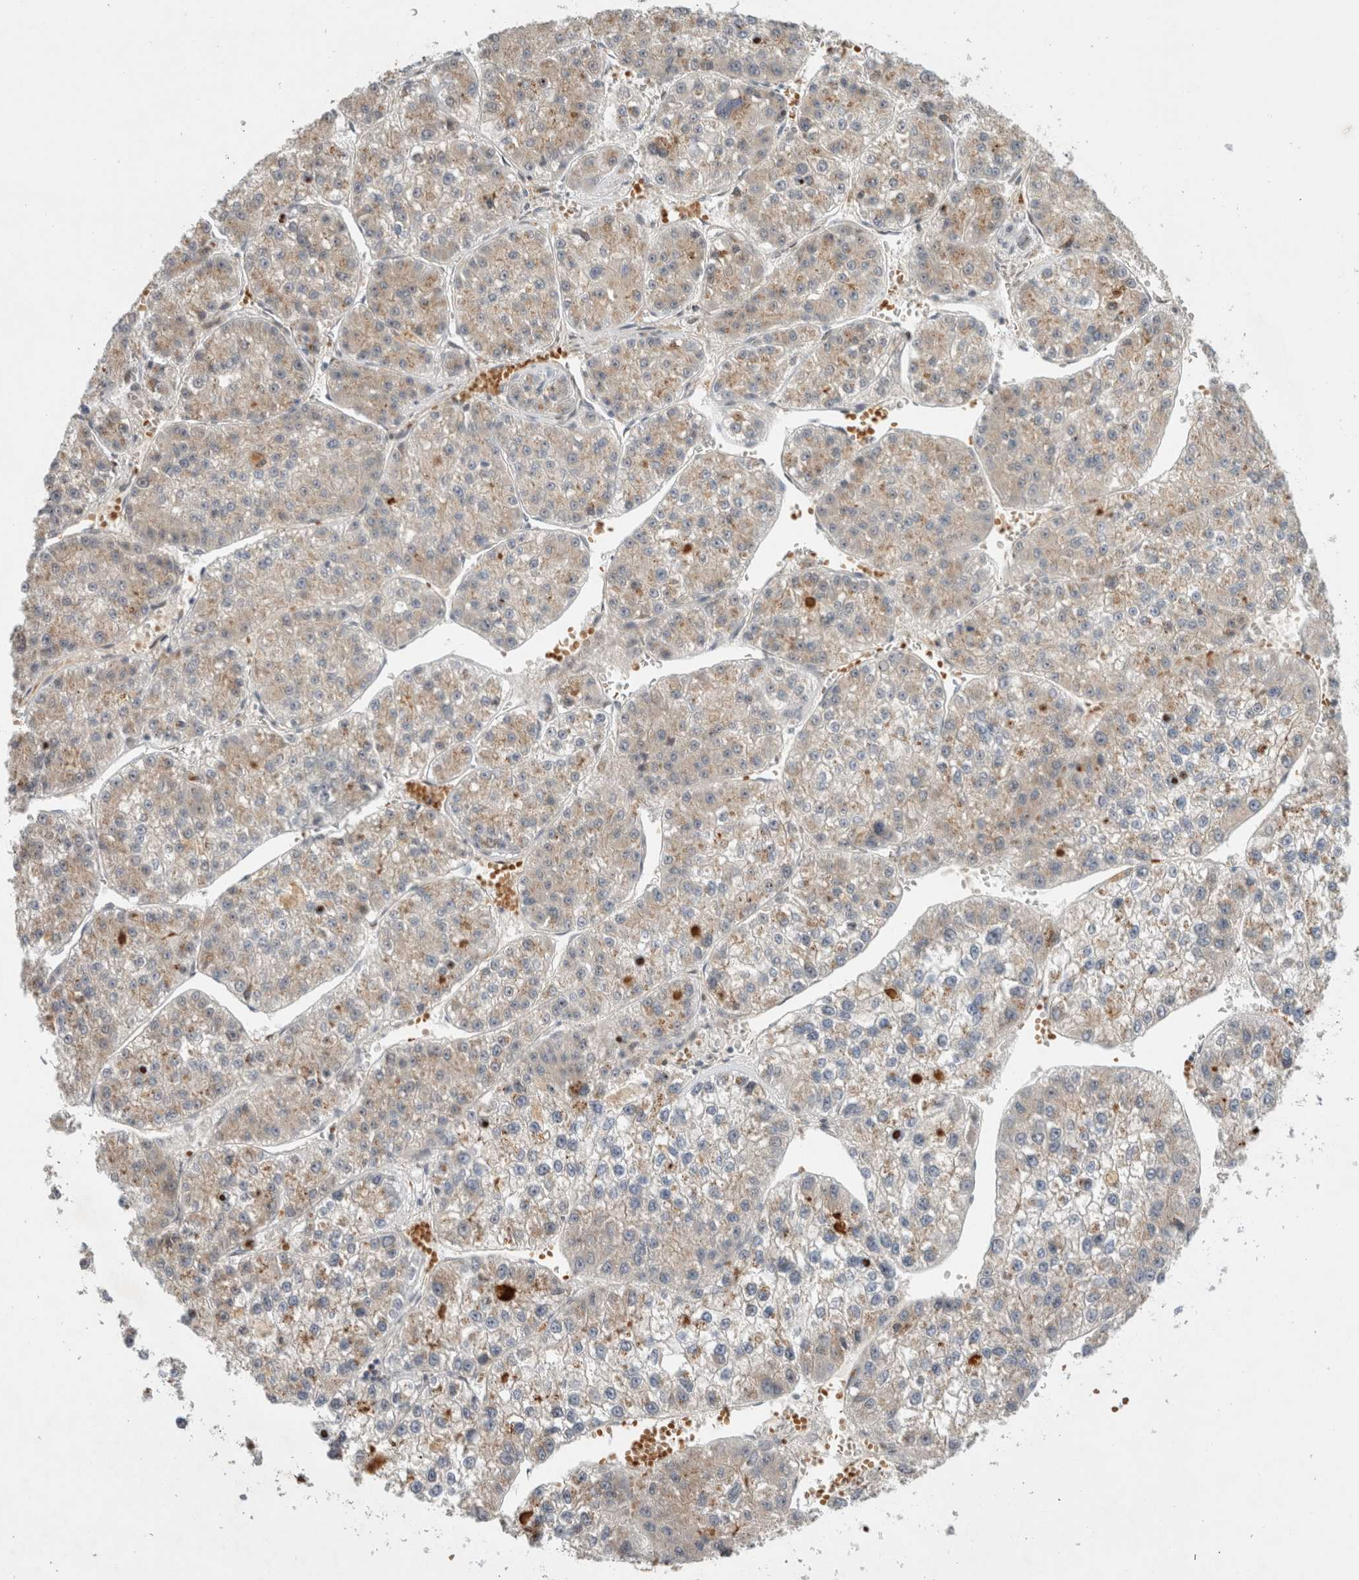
{"staining": {"intensity": "weak", "quantity": "25%-75%", "location": "cytoplasmic/membranous"}, "tissue": "liver cancer", "cell_type": "Tumor cells", "image_type": "cancer", "snomed": [{"axis": "morphology", "description": "Carcinoma, Hepatocellular, NOS"}, {"axis": "topography", "description": "Liver"}], "caption": "Tumor cells display weak cytoplasmic/membranous expression in approximately 25%-75% of cells in liver cancer (hepatocellular carcinoma). (IHC, brightfield microscopy, high magnification).", "gene": "OTUD6B", "patient": {"sex": "female", "age": 73}}